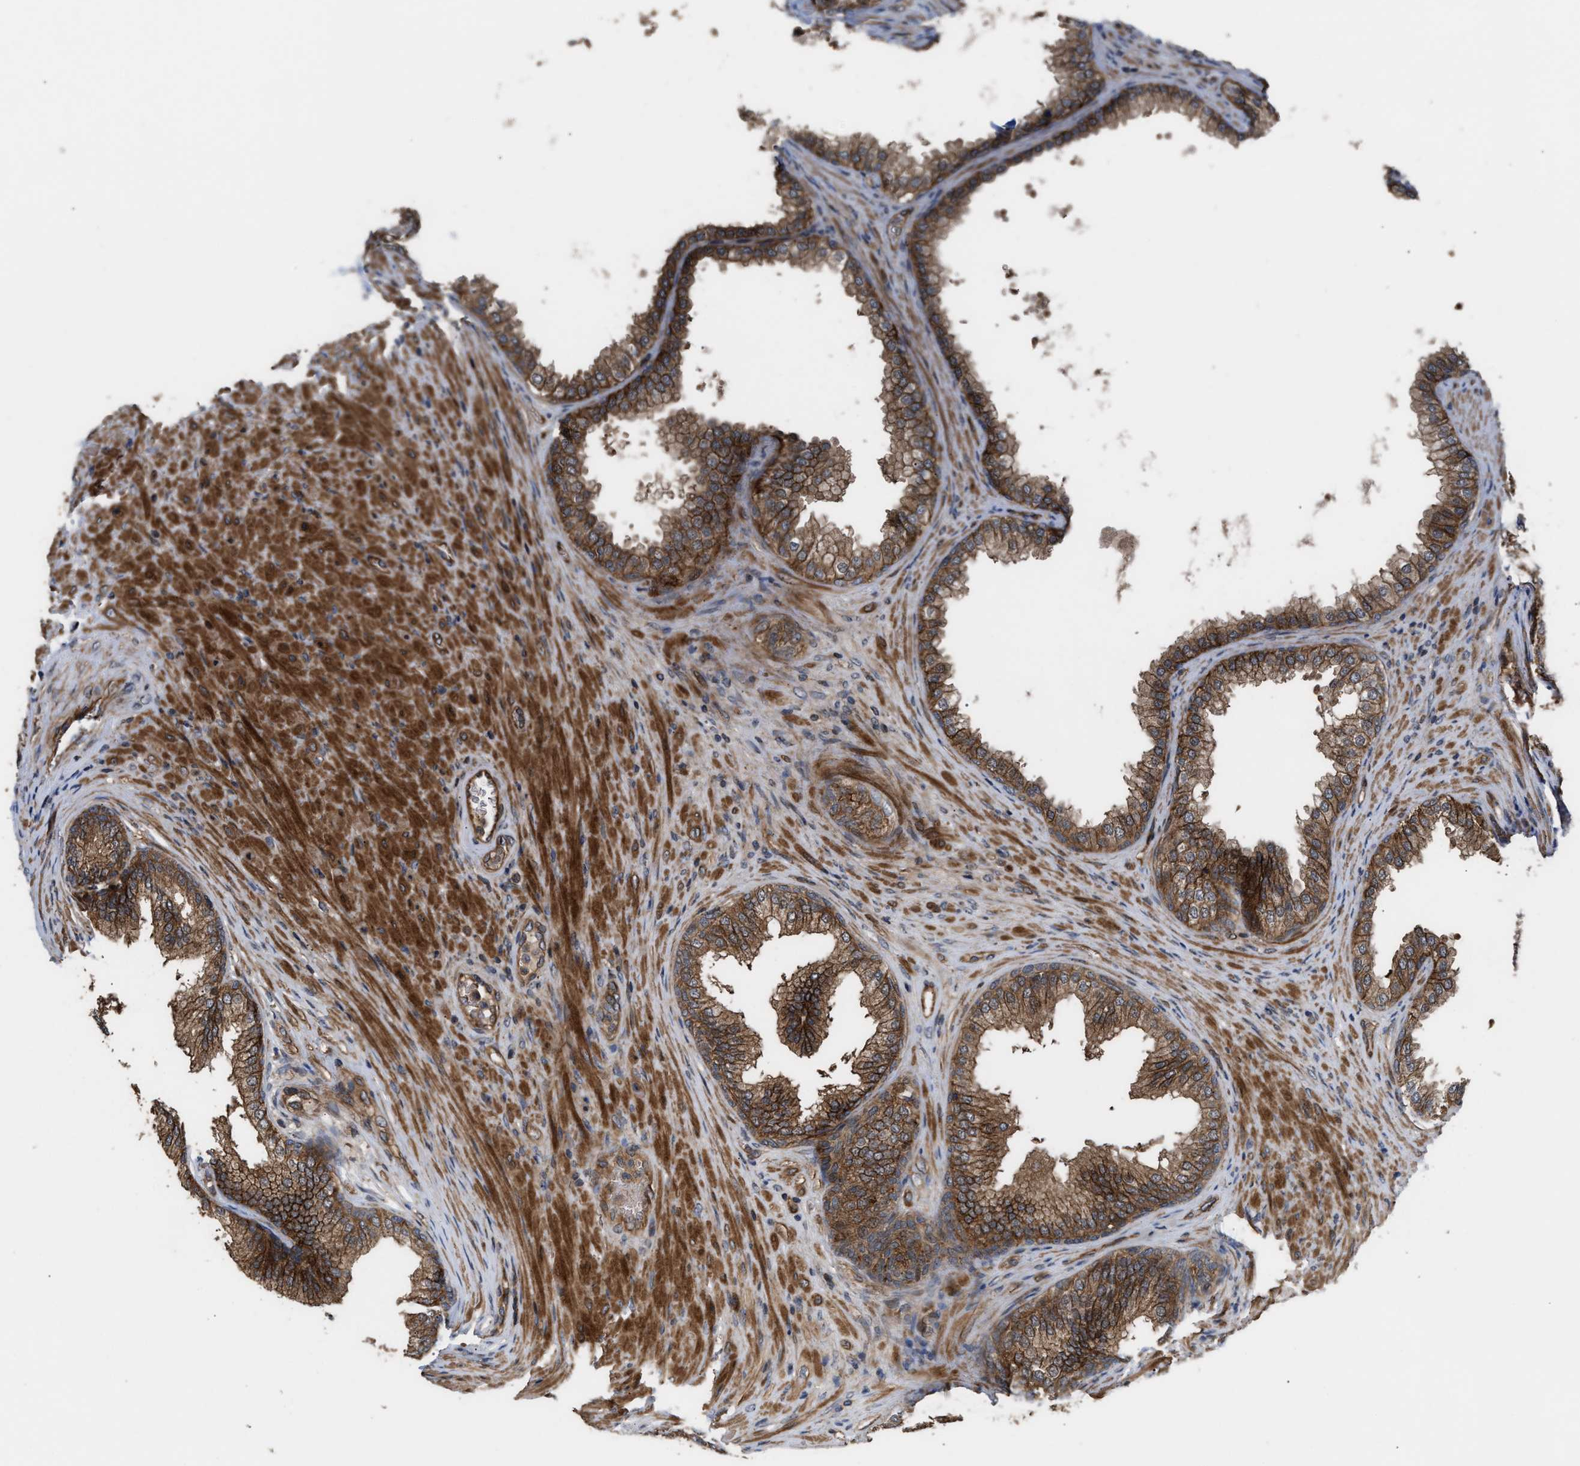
{"staining": {"intensity": "strong", "quantity": "25%-75%", "location": "cytoplasmic/membranous"}, "tissue": "prostate", "cell_type": "Glandular cells", "image_type": "normal", "snomed": [{"axis": "morphology", "description": "Normal tissue, NOS"}, {"axis": "topography", "description": "Prostate"}], "caption": "Human prostate stained with a protein marker shows strong staining in glandular cells.", "gene": "STAU1", "patient": {"sex": "male", "age": 76}}